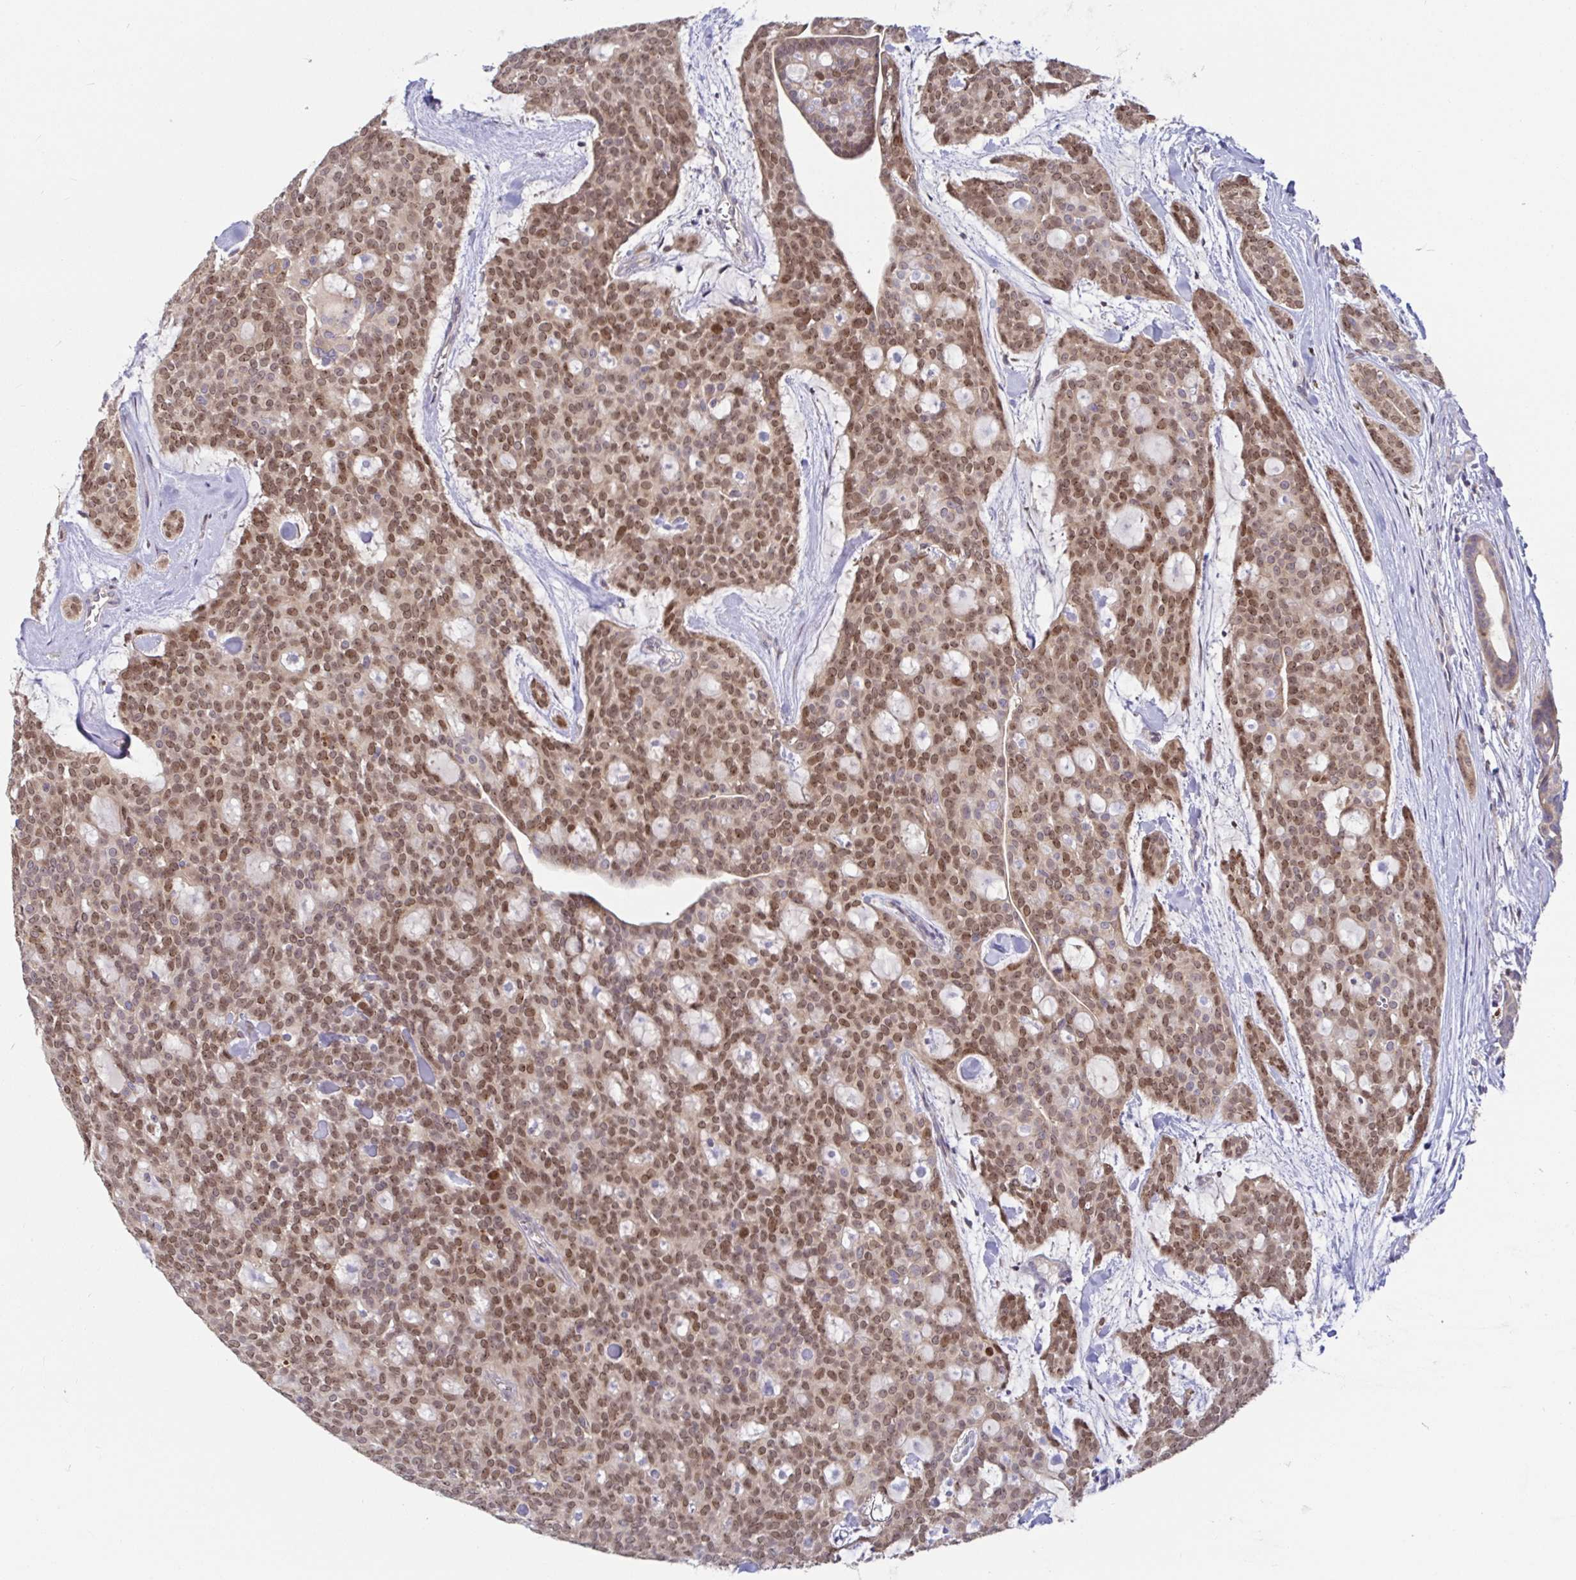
{"staining": {"intensity": "moderate", "quantity": ">75%", "location": "cytoplasmic/membranous,nuclear"}, "tissue": "head and neck cancer", "cell_type": "Tumor cells", "image_type": "cancer", "snomed": [{"axis": "morphology", "description": "Adenocarcinoma, NOS"}, {"axis": "topography", "description": "Head-Neck"}], "caption": "Immunohistochemical staining of human head and neck adenocarcinoma displays medium levels of moderate cytoplasmic/membranous and nuclear positivity in approximately >75% of tumor cells. (Stains: DAB (3,3'-diaminobenzidine) in brown, nuclei in blue, Microscopy: brightfield microscopy at high magnification).", "gene": "LARP1", "patient": {"sex": "male", "age": 66}}